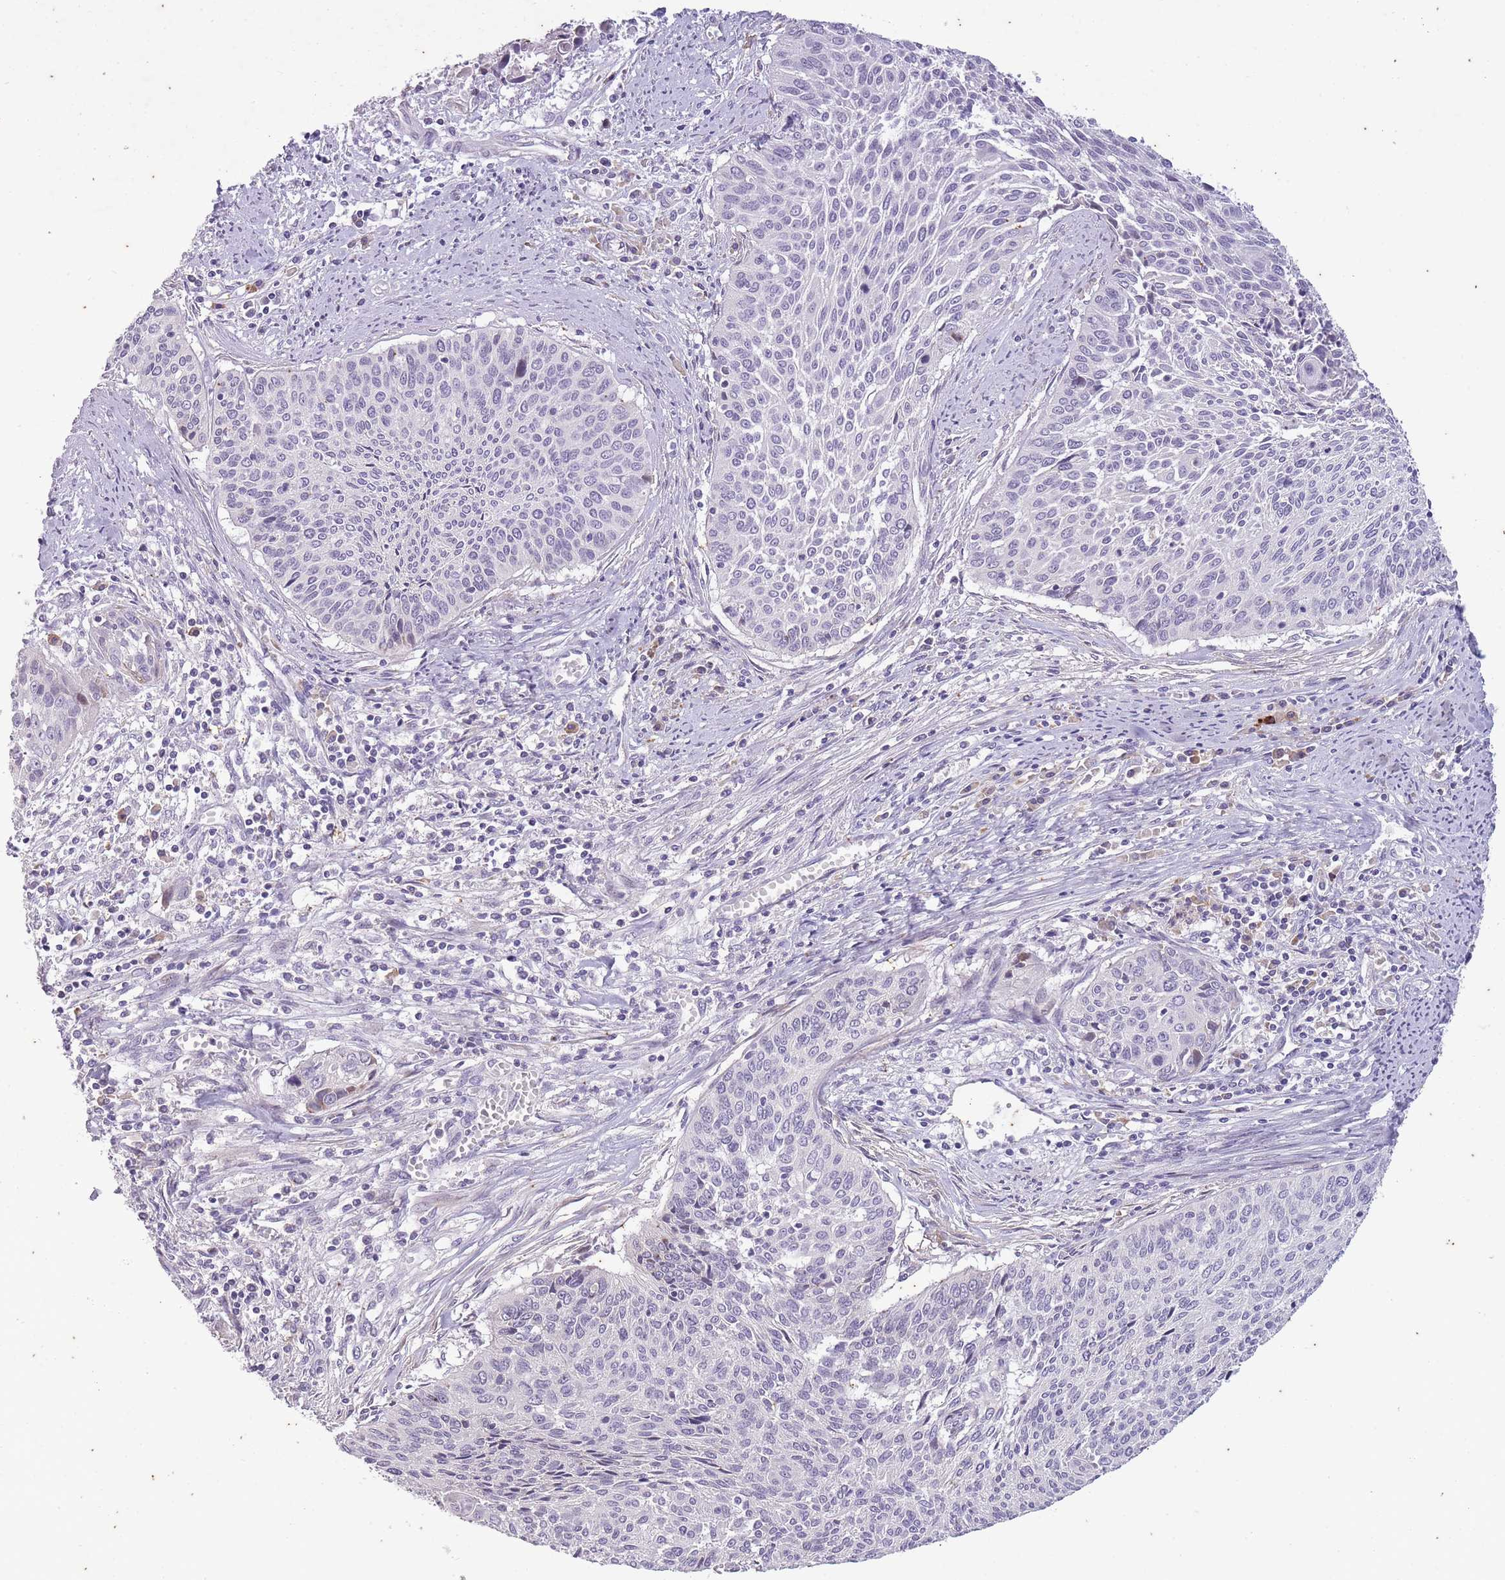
{"staining": {"intensity": "negative", "quantity": "none", "location": "none"}, "tissue": "cervical cancer", "cell_type": "Tumor cells", "image_type": "cancer", "snomed": [{"axis": "morphology", "description": "Squamous cell carcinoma, NOS"}, {"axis": "topography", "description": "Cervix"}], "caption": "There is no significant positivity in tumor cells of cervical cancer (squamous cell carcinoma). Nuclei are stained in blue.", "gene": "CNTNAP3", "patient": {"sex": "female", "age": 55}}